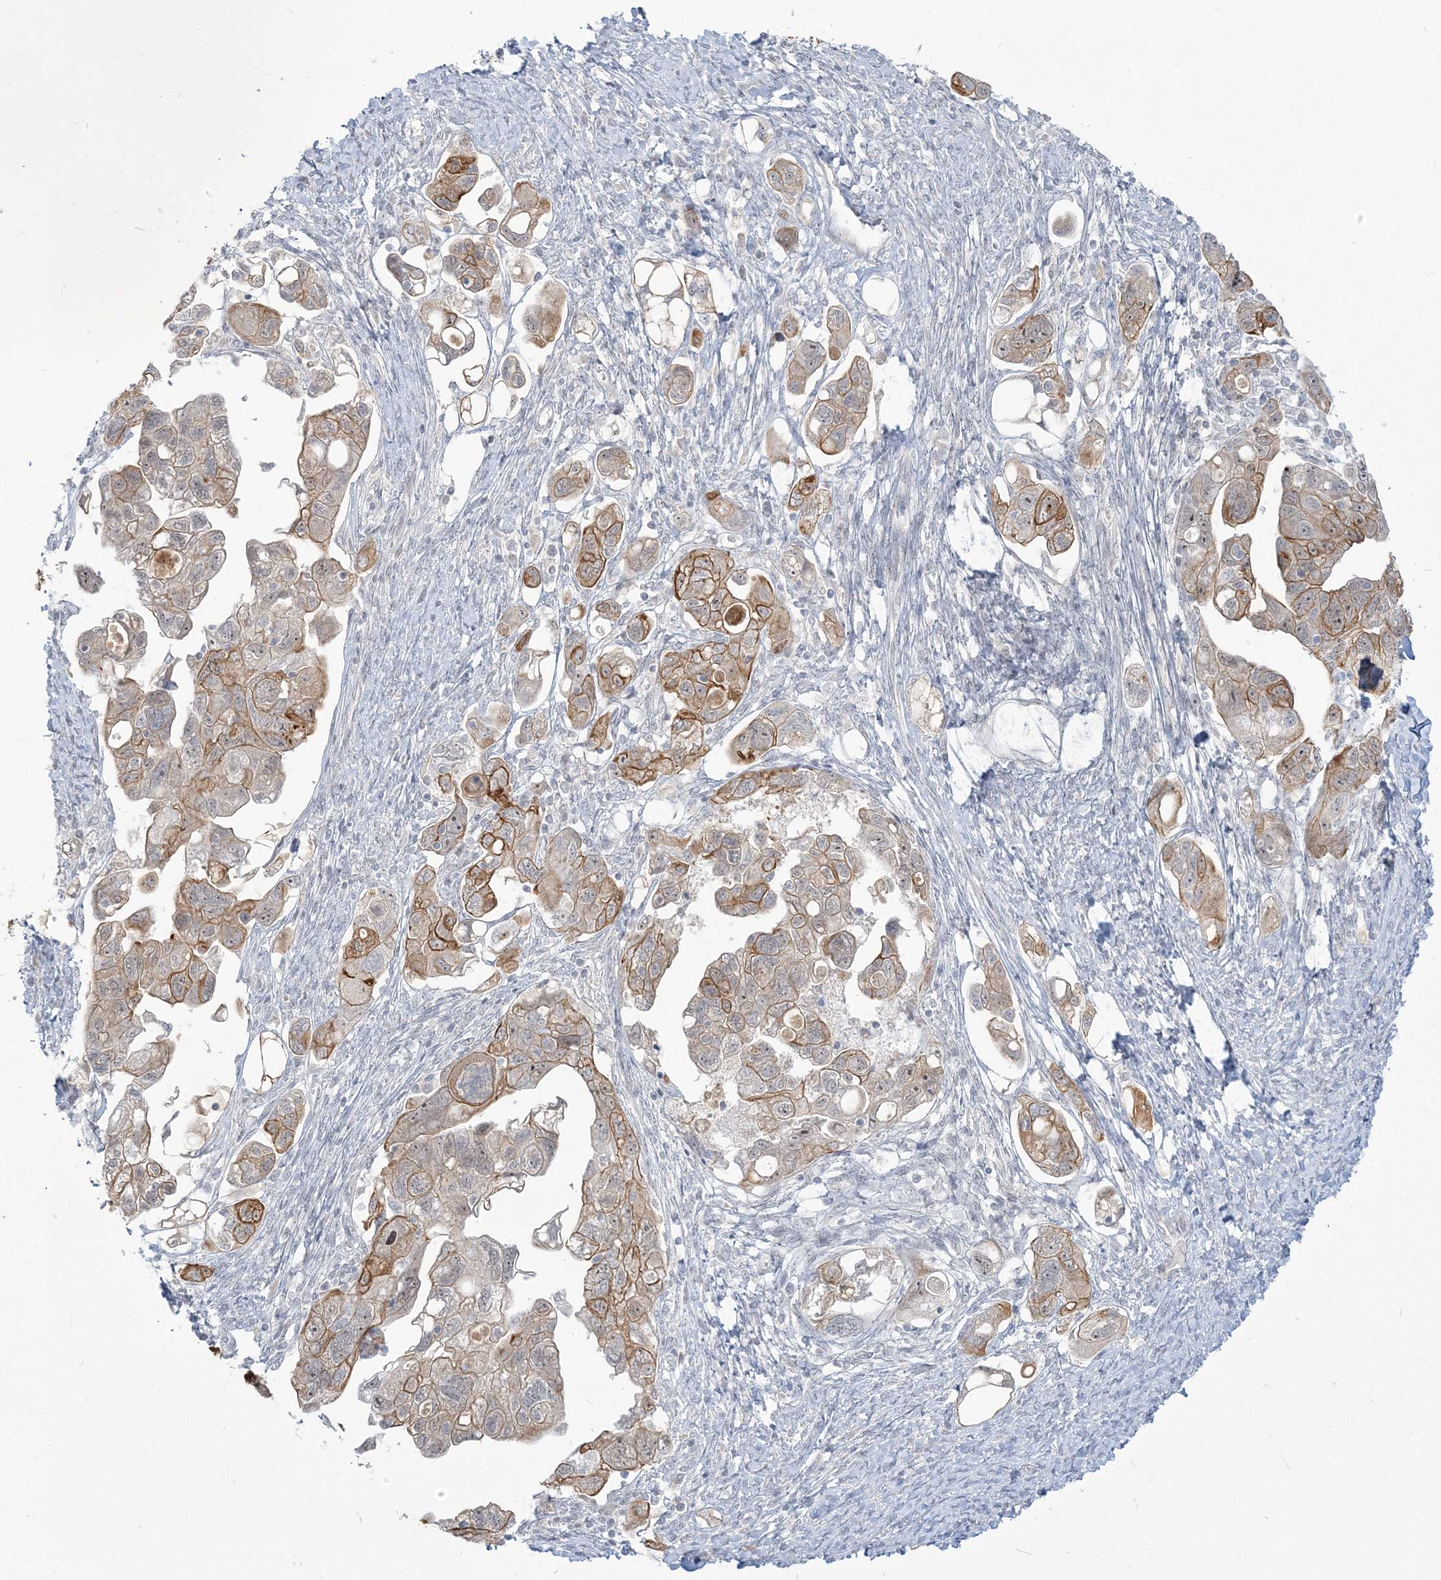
{"staining": {"intensity": "moderate", "quantity": ">75%", "location": "cytoplasmic/membranous"}, "tissue": "ovarian cancer", "cell_type": "Tumor cells", "image_type": "cancer", "snomed": [{"axis": "morphology", "description": "Carcinoma, NOS"}, {"axis": "morphology", "description": "Cystadenocarcinoma, serous, NOS"}, {"axis": "topography", "description": "Ovary"}], "caption": "Protein staining reveals moderate cytoplasmic/membranous staining in about >75% of tumor cells in ovarian cancer.", "gene": "SDAD1", "patient": {"sex": "female", "age": 69}}